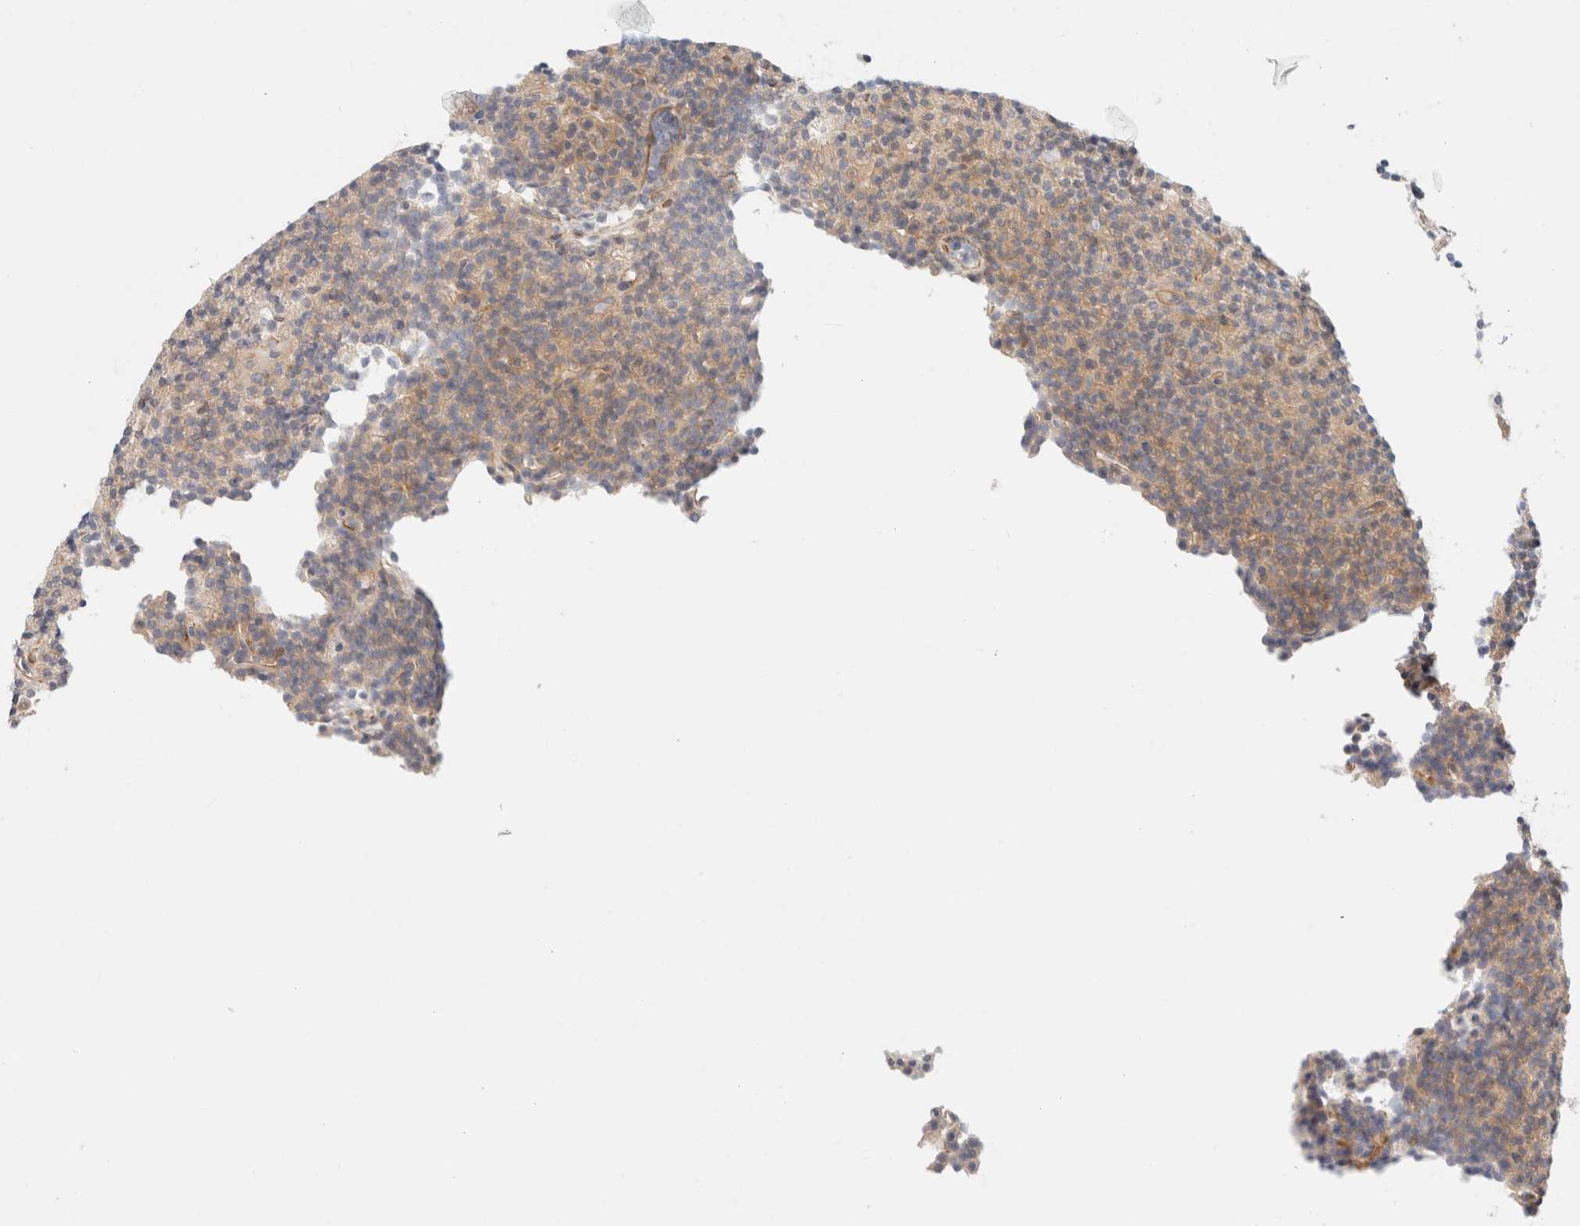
{"staining": {"intensity": "weak", "quantity": ">75%", "location": "cytoplasmic/membranous"}, "tissue": "parathyroid gland", "cell_type": "Glandular cells", "image_type": "normal", "snomed": [{"axis": "morphology", "description": "Normal tissue, NOS"}, {"axis": "topography", "description": "Parathyroid gland"}], "caption": "This is an image of immunohistochemistry staining of unremarkable parathyroid gland, which shows weak expression in the cytoplasmic/membranous of glandular cells.", "gene": "UNC13B", "patient": {"sex": "male", "age": 75}}